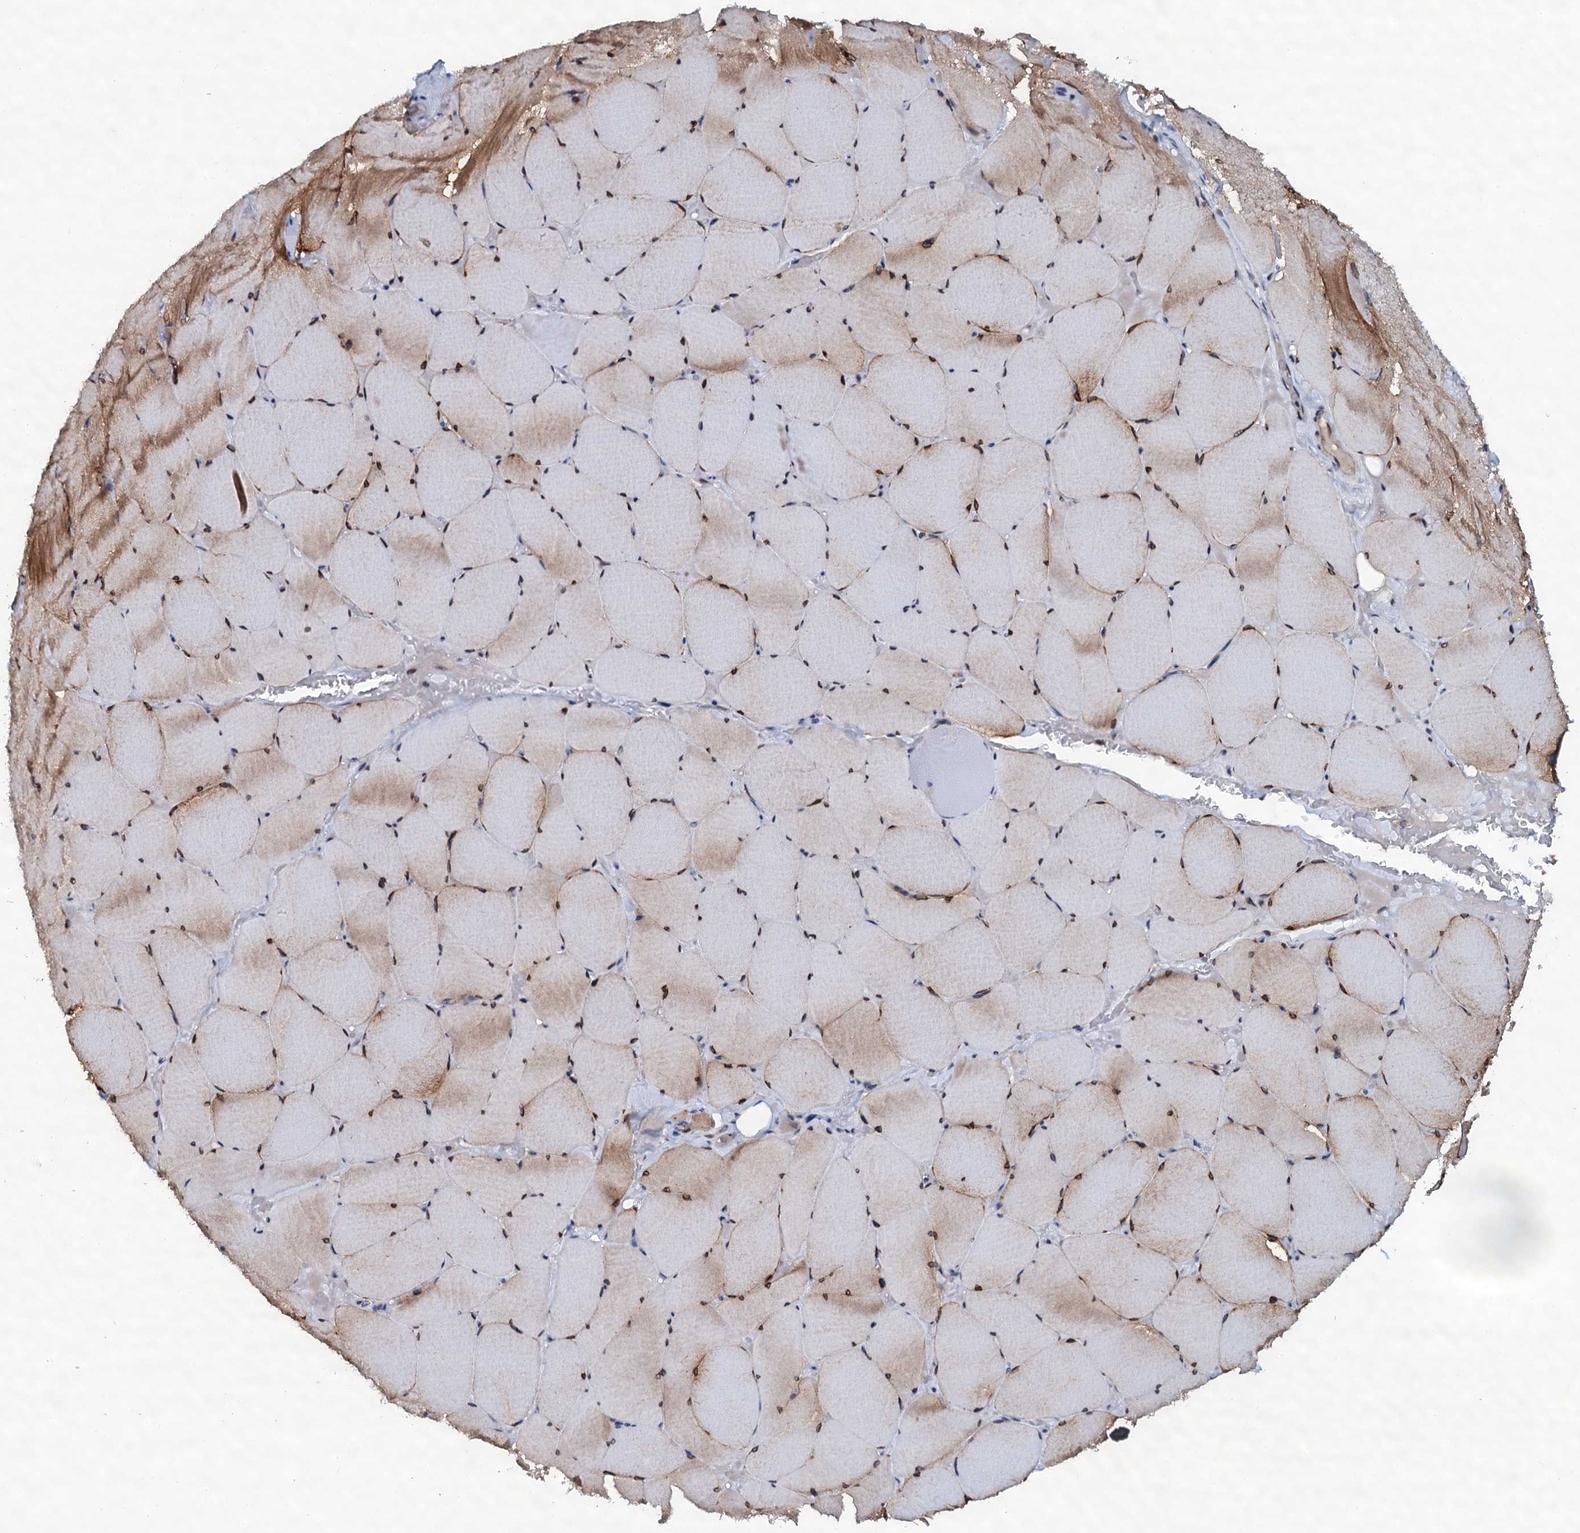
{"staining": {"intensity": "moderate", "quantity": ">75%", "location": "cytoplasmic/membranous,nuclear"}, "tissue": "skeletal muscle", "cell_type": "Myocytes", "image_type": "normal", "snomed": [{"axis": "morphology", "description": "Normal tissue, NOS"}, {"axis": "topography", "description": "Skeletal muscle"}, {"axis": "topography", "description": "Head-Neck"}], "caption": "A photomicrograph showing moderate cytoplasmic/membranous,nuclear positivity in approximately >75% of myocytes in normal skeletal muscle, as visualized by brown immunohistochemical staining.", "gene": "SNTA1", "patient": {"sex": "male", "age": 66}}